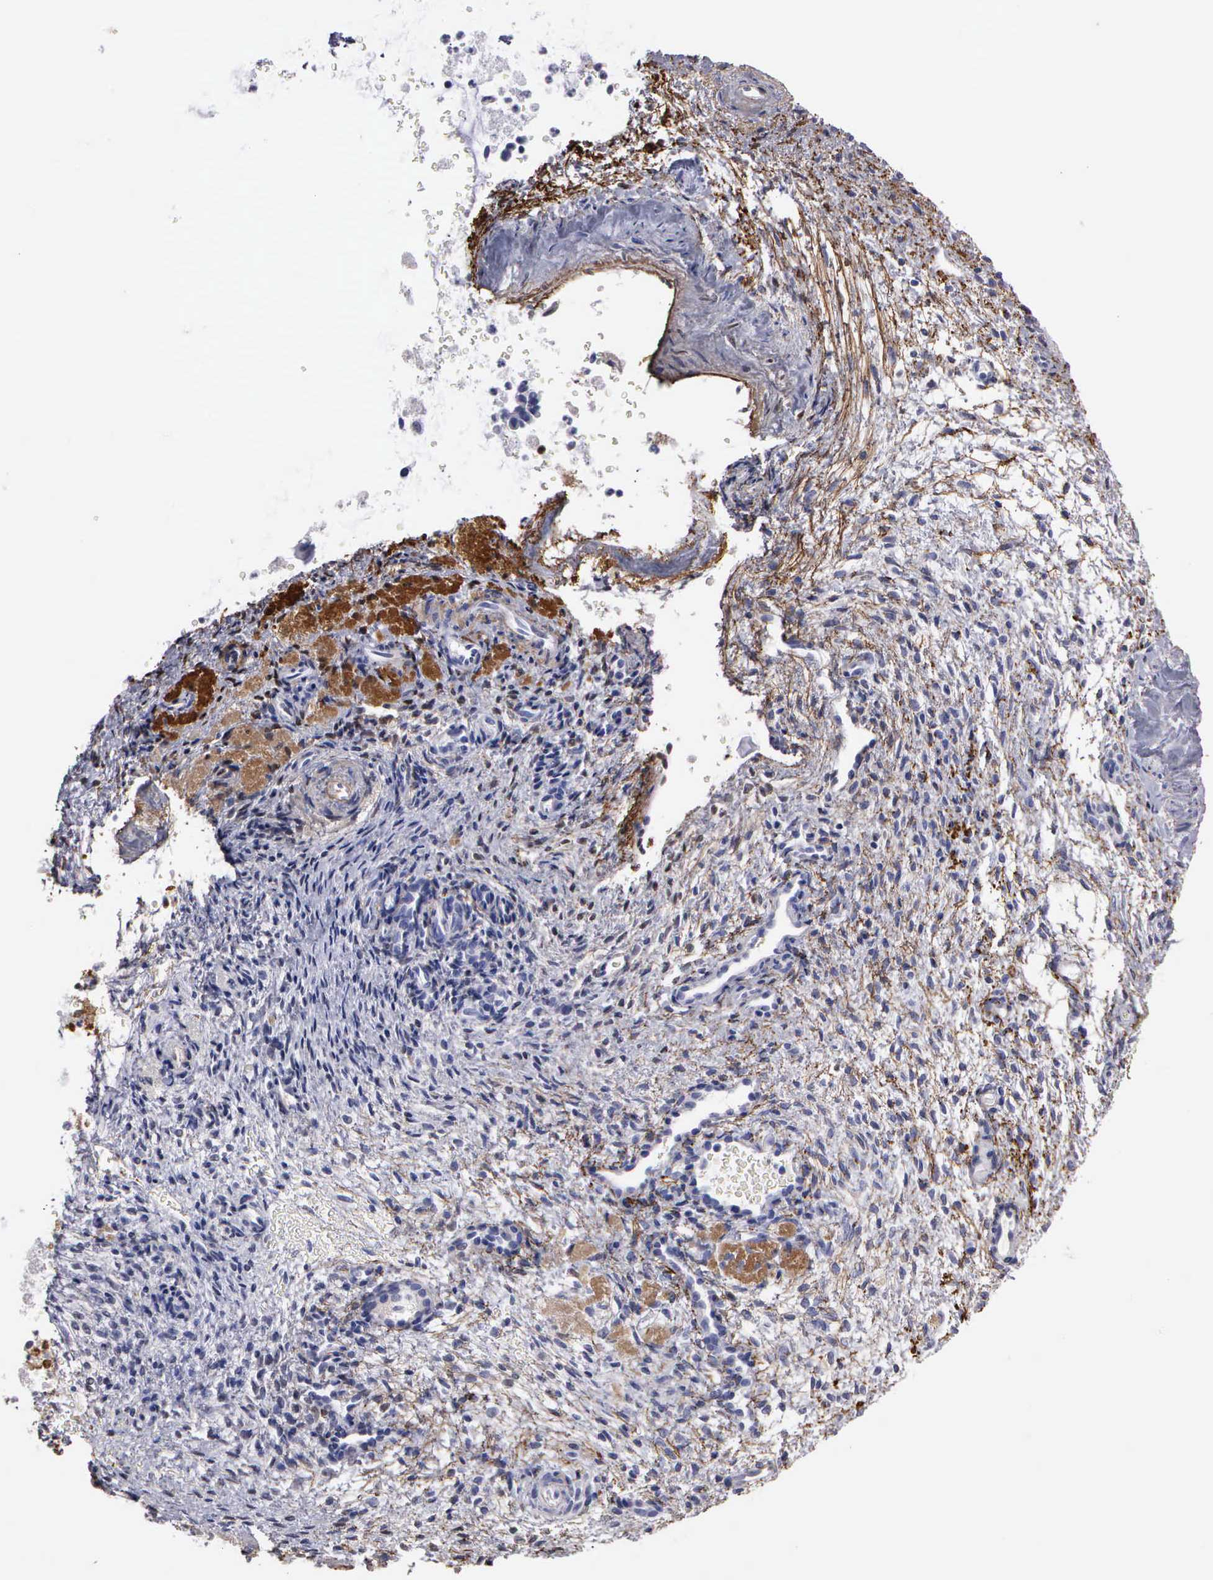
{"staining": {"intensity": "negative", "quantity": "none", "location": "none"}, "tissue": "ovarian cancer", "cell_type": "Tumor cells", "image_type": "cancer", "snomed": [{"axis": "morphology", "description": "Carcinoma, endometroid"}, {"axis": "topography", "description": "Ovary"}], "caption": "Tumor cells are negative for brown protein staining in ovarian endometroid carcinoma.", "gene": "FBLN5", "patient": {"sex": "female", "age": 52}}